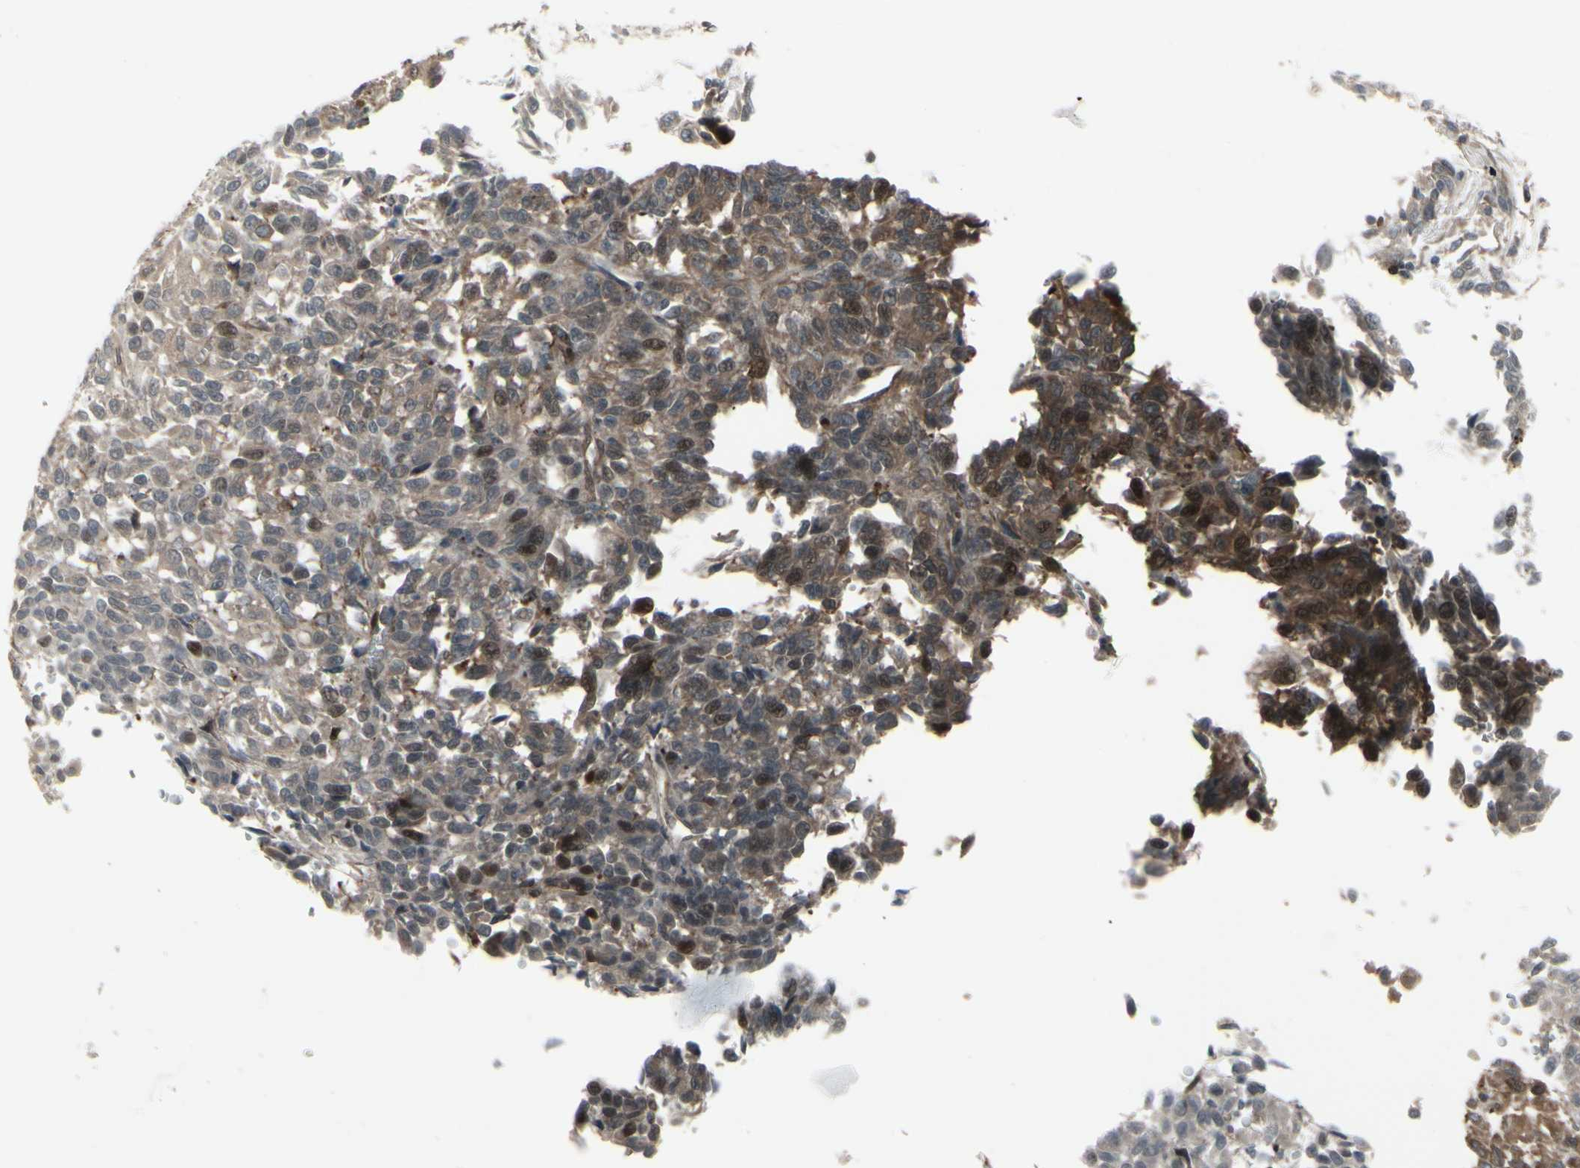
{"staining": {"intensity": "moderate", "quantity": ">75%", "location": "cytoplasmic/membranous"}, "tissue": "melanoma", "cell_type": "Tumor cells", "image_type": "cancer", "snomed": [{"axis": "morphology", "description": "Malignant melanoma, Metastatic site"}, {"axis": "topography", "description": "Lung"}], "caption": "Immunohistochemical staining of malignant melanoma (metastatic site) reveals moderate cytoplasmic/membranous protein staining in approximately >75% of tumor cells.", "gene": "IGFBP6", "patient": {"sex": "male", "age": 64}}